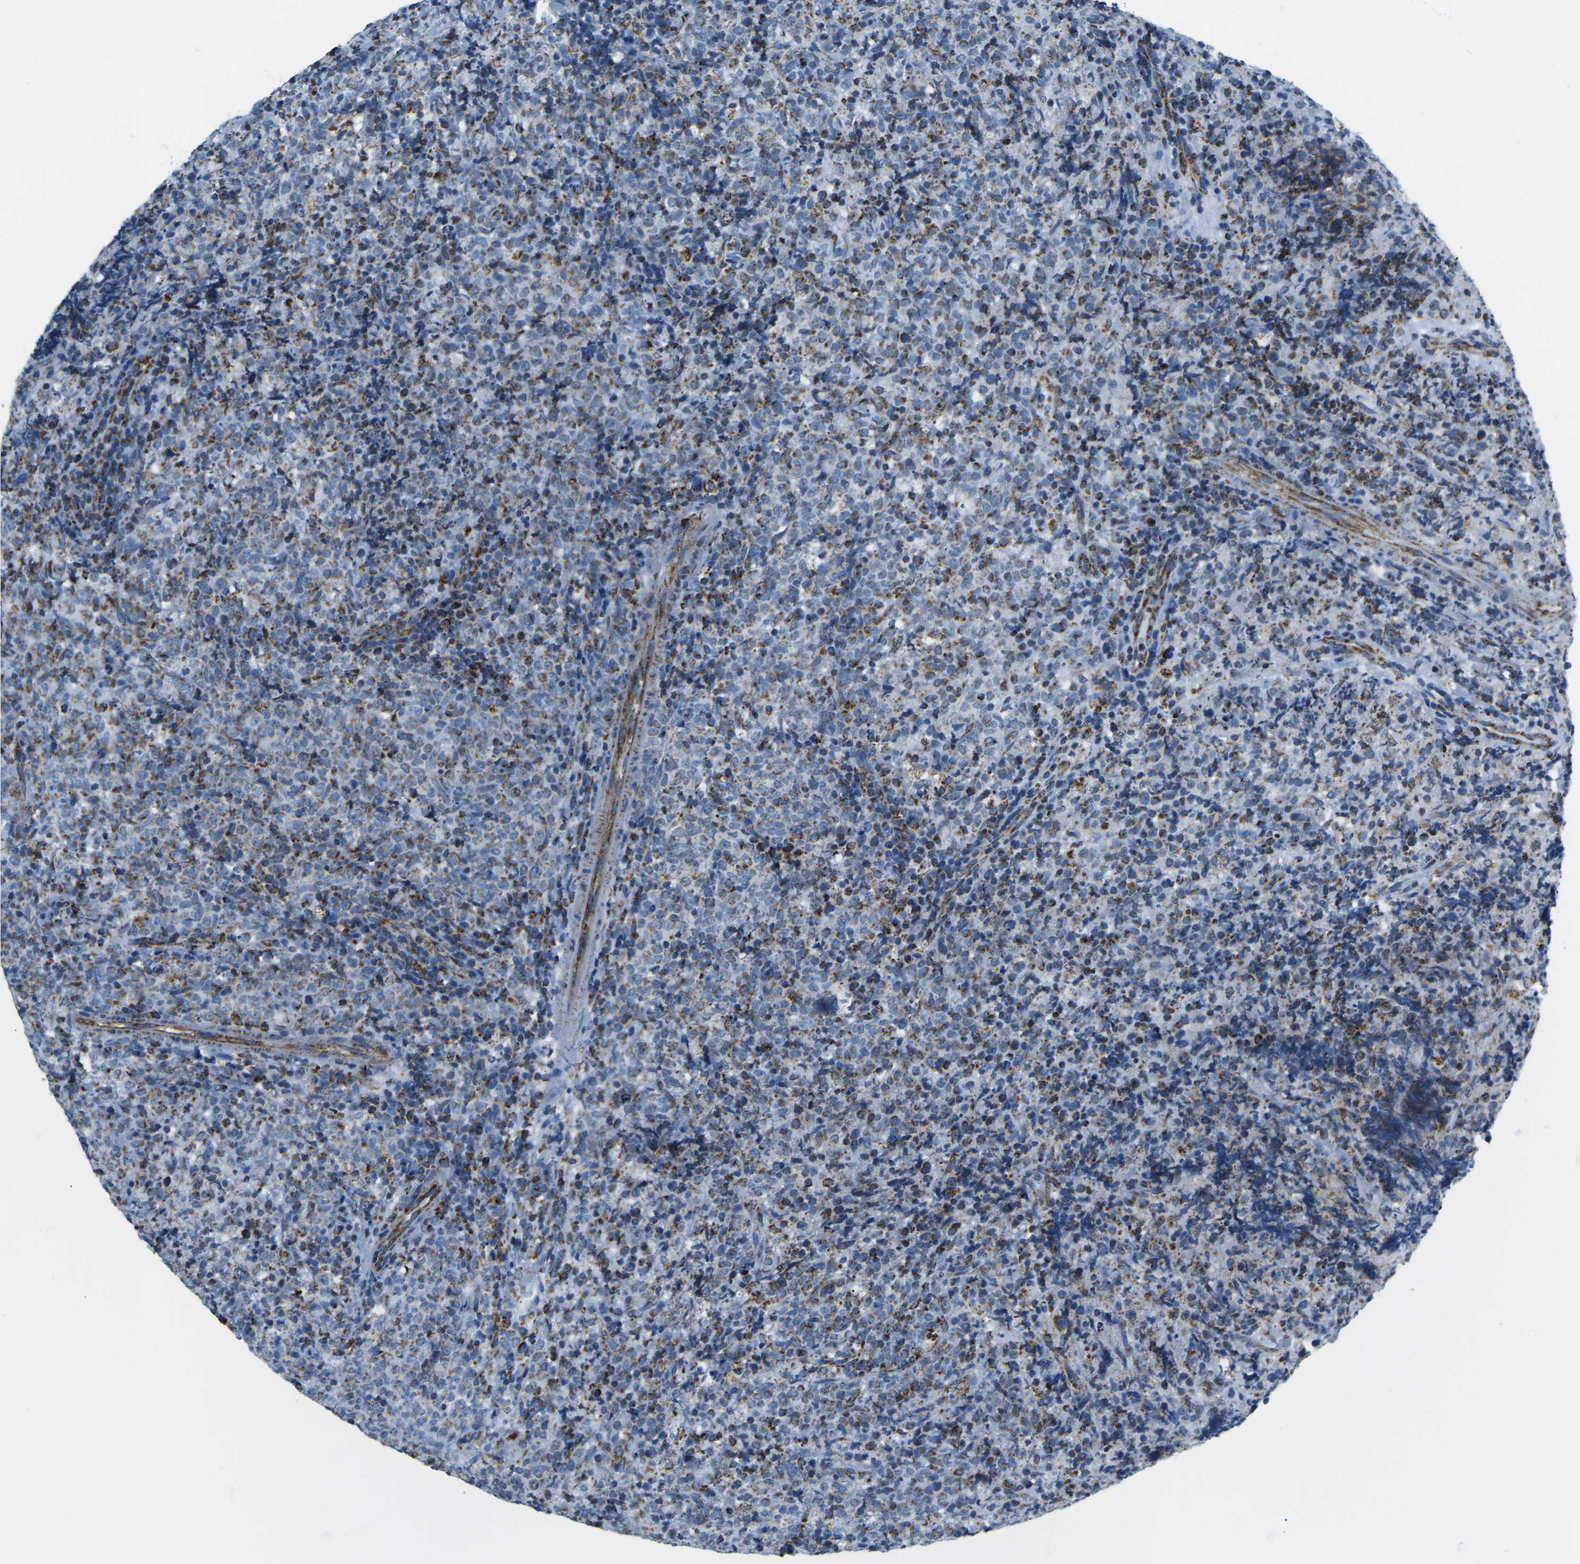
{"staining": {"intensity": "moderate", "quantity": "25%-75%", "location": "cytoplasmic/membranous"}, "tissue": "lymphoma", "cell_type": "Tumor cells", "image_type": "cancer", "snomed": [{"axis": "morphology", "description": "Malignant lymphoma, non-Hodgkin's type, High grade"}, {"axis": "topography", "description": "Tonsil"}], "caption": "Immunohistochemistry (IHC) of human lymphoma exhibits medium levels of moderate cytoplasmic/membranous staining in approximately 25%-75% of tumor cells.", "gene": "COX6C", "patient": {"sex": "female", "age": 36}}